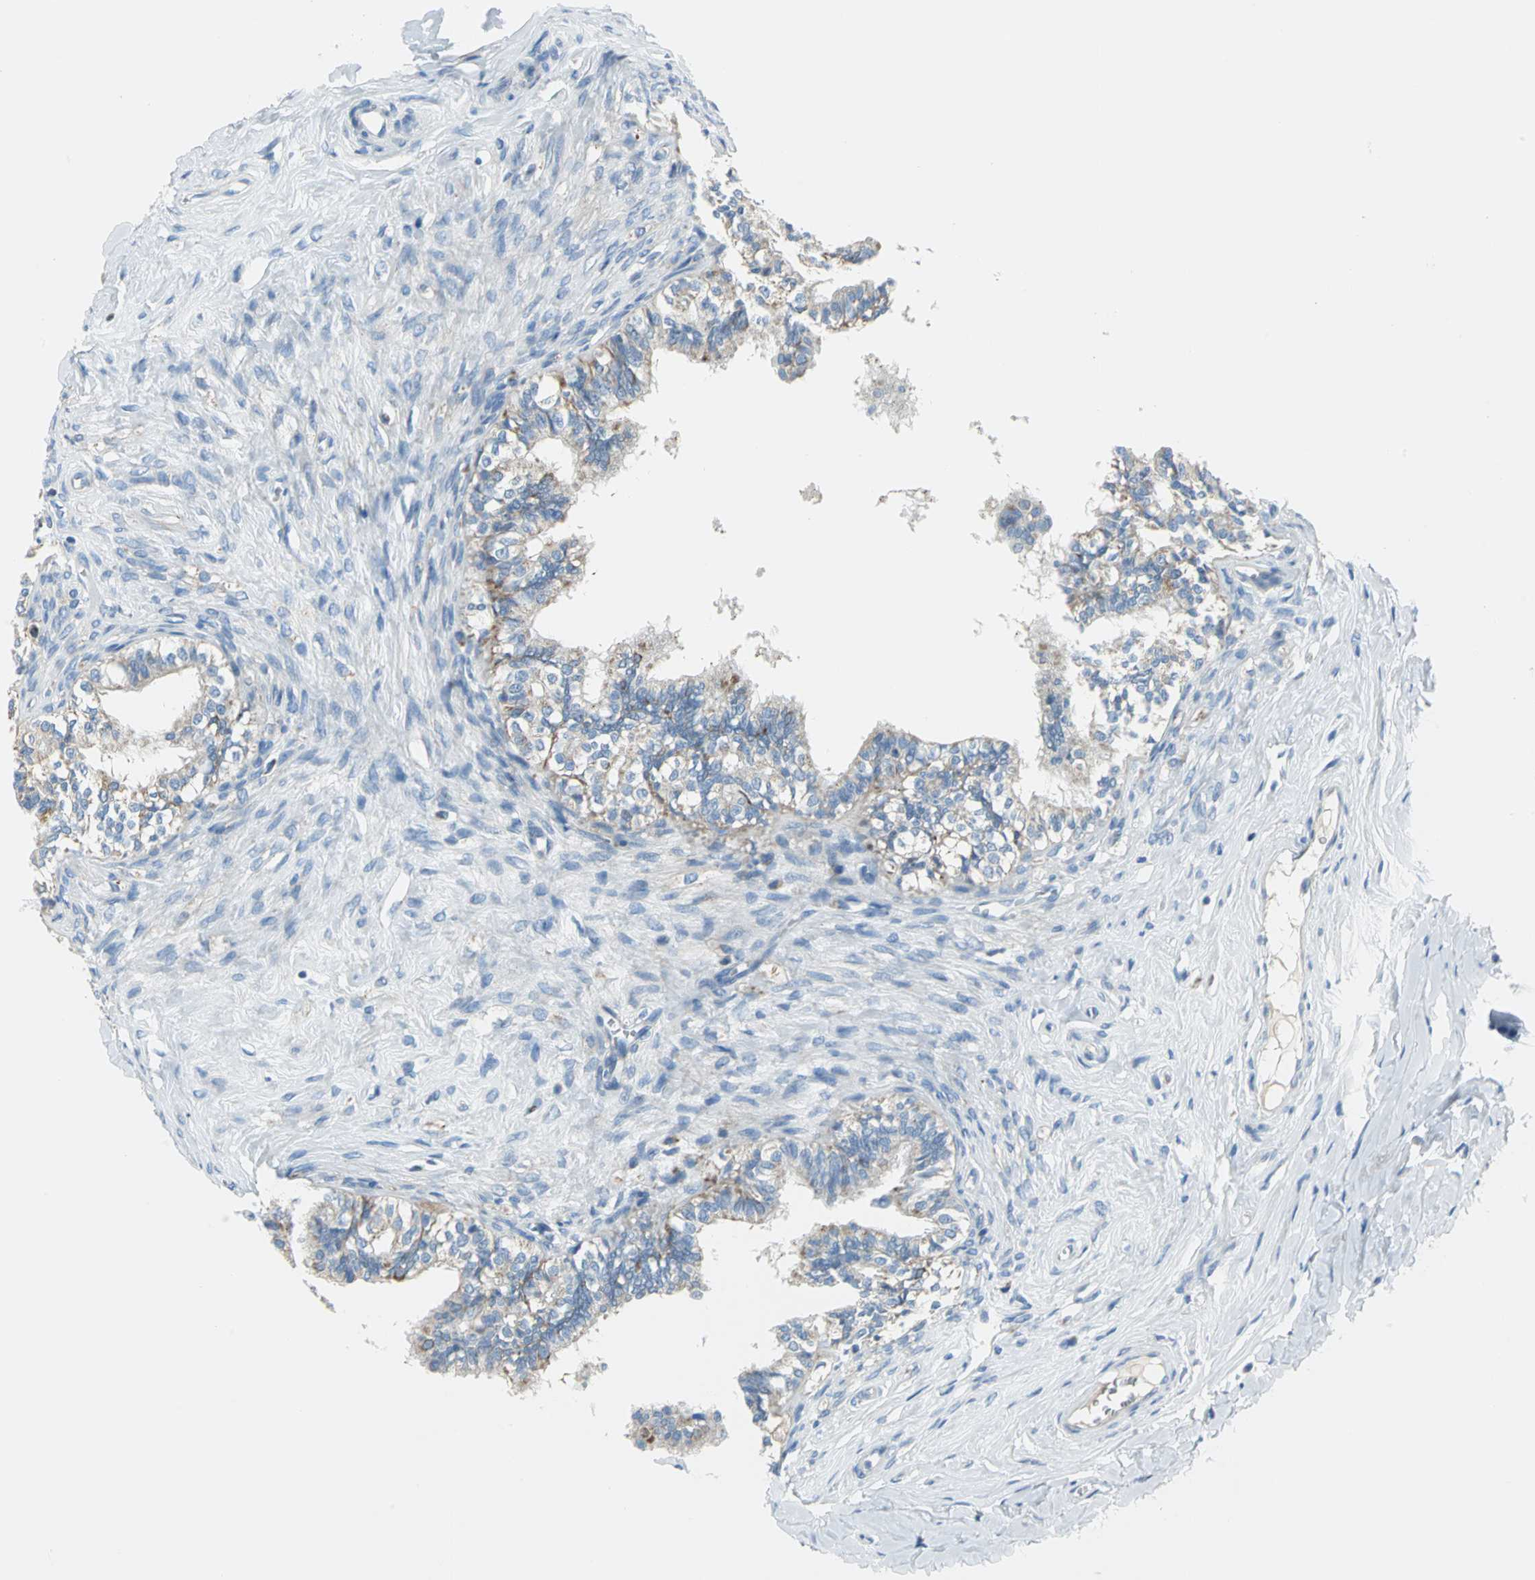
{"staining": {"intensity": "moderate", "quantity": "25%-75%", "location": "cytoplasmic/membranous"}, "tissue": "epididymis", "cell_type": "Glandular cells", "image_type": "normal", "snomed": [{"axis": "morphology", "description": "Normal tissue, NOS"}, {"axis": "topography", "description": "Soft tissue"}, {"axis": "topography", "description": "Epididymis"}], "caption": "Immunohistochemical staining of benign human epididymis shows moderate cytoplasmic/membranous protein expression in about 25%-75% of glandular cells.", "gene": "ALOX15", "patient": {"sex": "male", "age": 26}}